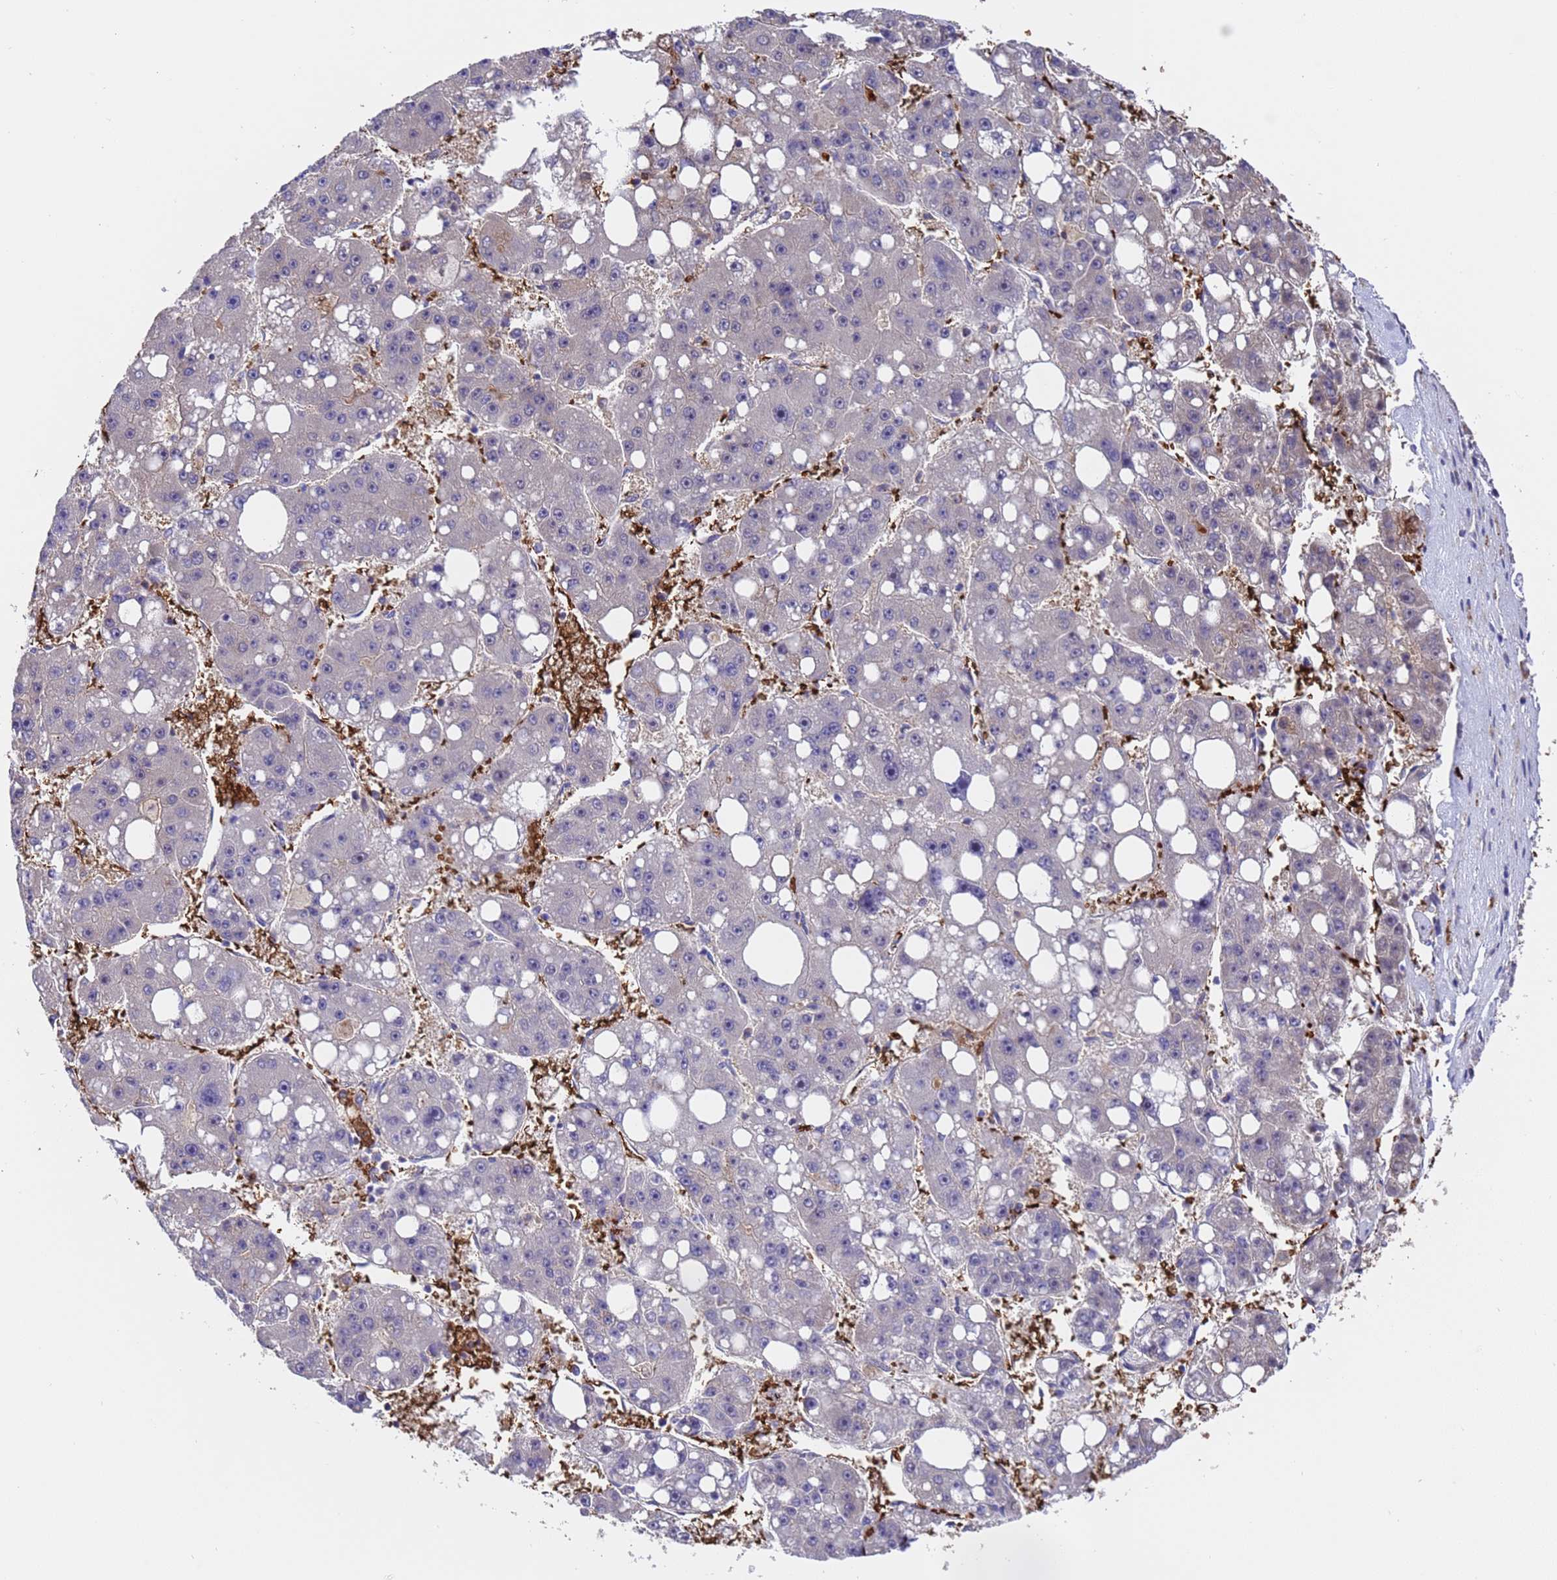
{"staining": {"intensity": "negative", "quantity": "none", "location": "none"}, "tissue": "liver cancer", "cell_type": "Tumor cells", "image_type": "cancer", "snomed": [{"axis": "morphology", "description": "Carcinoma, Hepatocellular, NOS"}, {"axis": "topography", "description": "Liver"}], "caption": "Immunohistochemistry histopathology image of neoplastic tissue: human liver cancer stained with DAB demonstrates no significant protein expression in tumor cells.", "gene": "ELP6", "patient": {"sex": "female", "age": 61}}